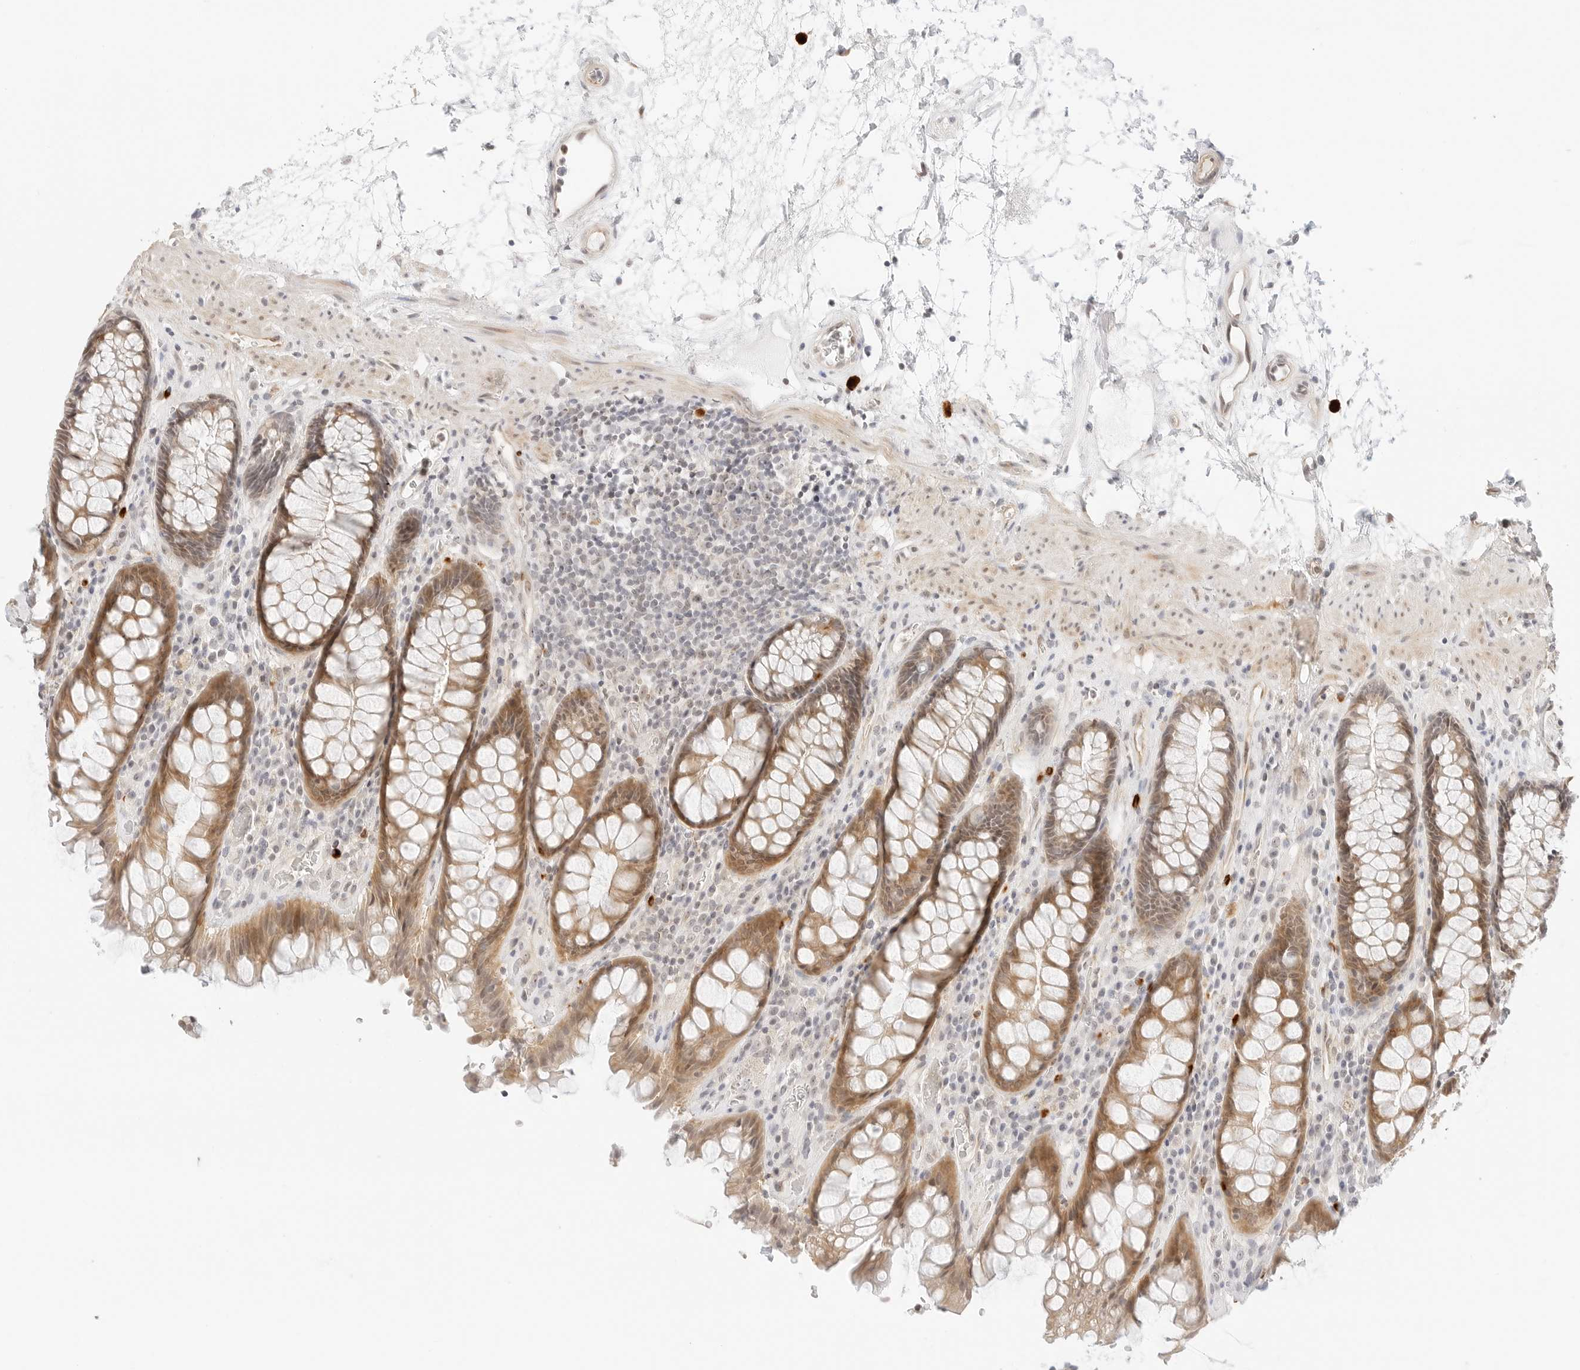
{"staining": {"intensity": "moderate", "quantity": ">75%", "location": "cytoplasmic/membranous"}, "tissue": "rectum", "cell_type": "Glandular cells", "image_type": "normal", "snomed": [{"axis": "morphology", "description": "Normal tissue, NOS"}, {"axis": "topography", "description": "Rectum"}], "caption": "The image displays immunohistochemical staining of unremarkable rectum. There is moderate cytoplasmic/membranous staining is seen in approximately >75% of glandular cells.", "gene": "TEKT2", "patient": {"sex": "male", "age": 64}}